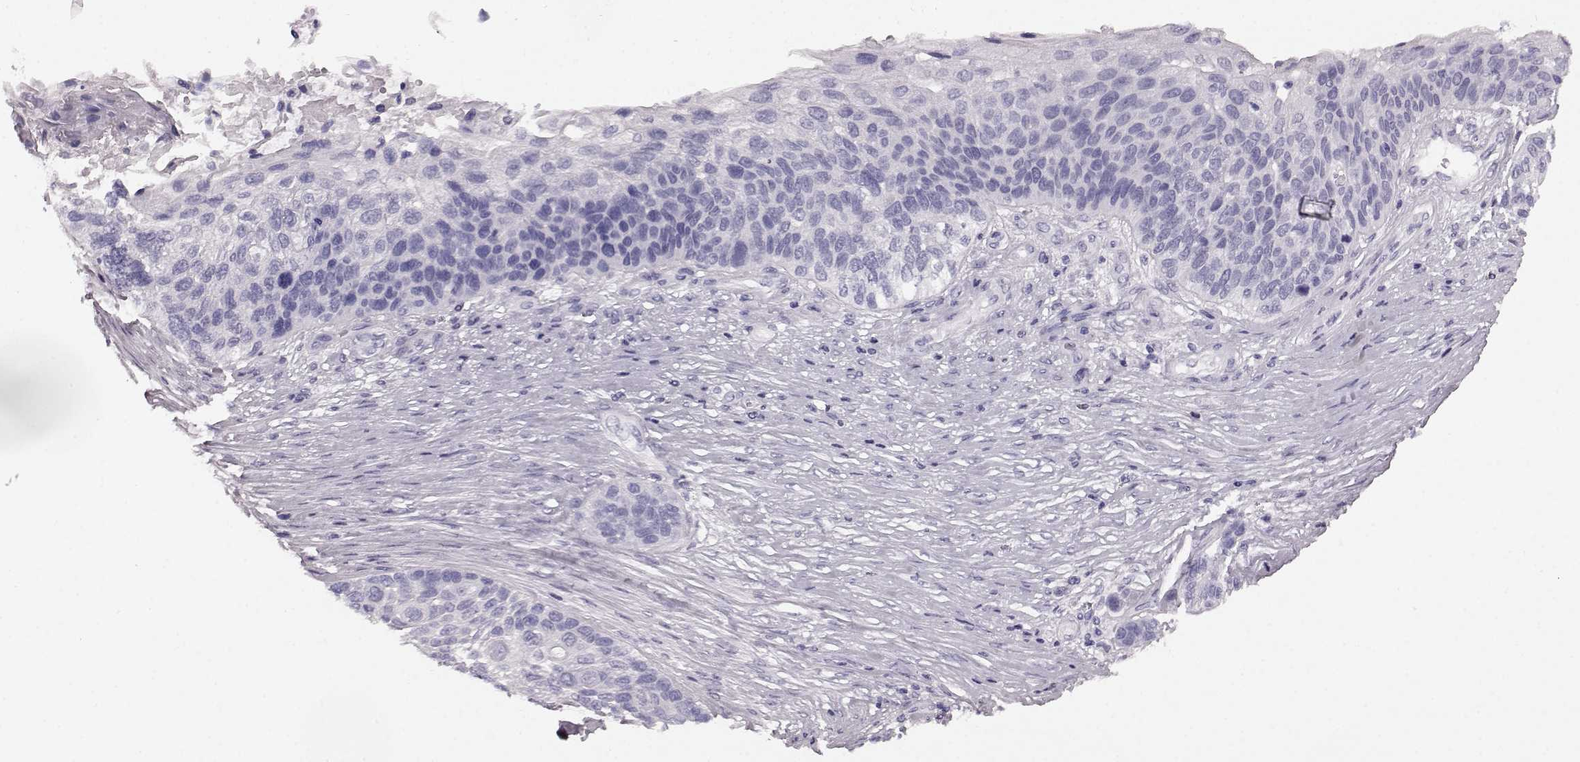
{"staining": {"intensity": "negative", "quantity": "none", "location": "none"}, "tissue": "lung cancer", "cell_type": "Tumor cells", "image_type": "cancer", "snomed": [{"axis": "morphology", "description": "Squamous cell carcinoma, NOS"}, {"axis": "topography", "description": "Lung"}], "caption": "Immunohistochemistry of squamous cell carcinoma (lung) exhibits no staining in tumor cells.", "gene": "AIPL1", "patient": {"sex": "male", "age": 69}}